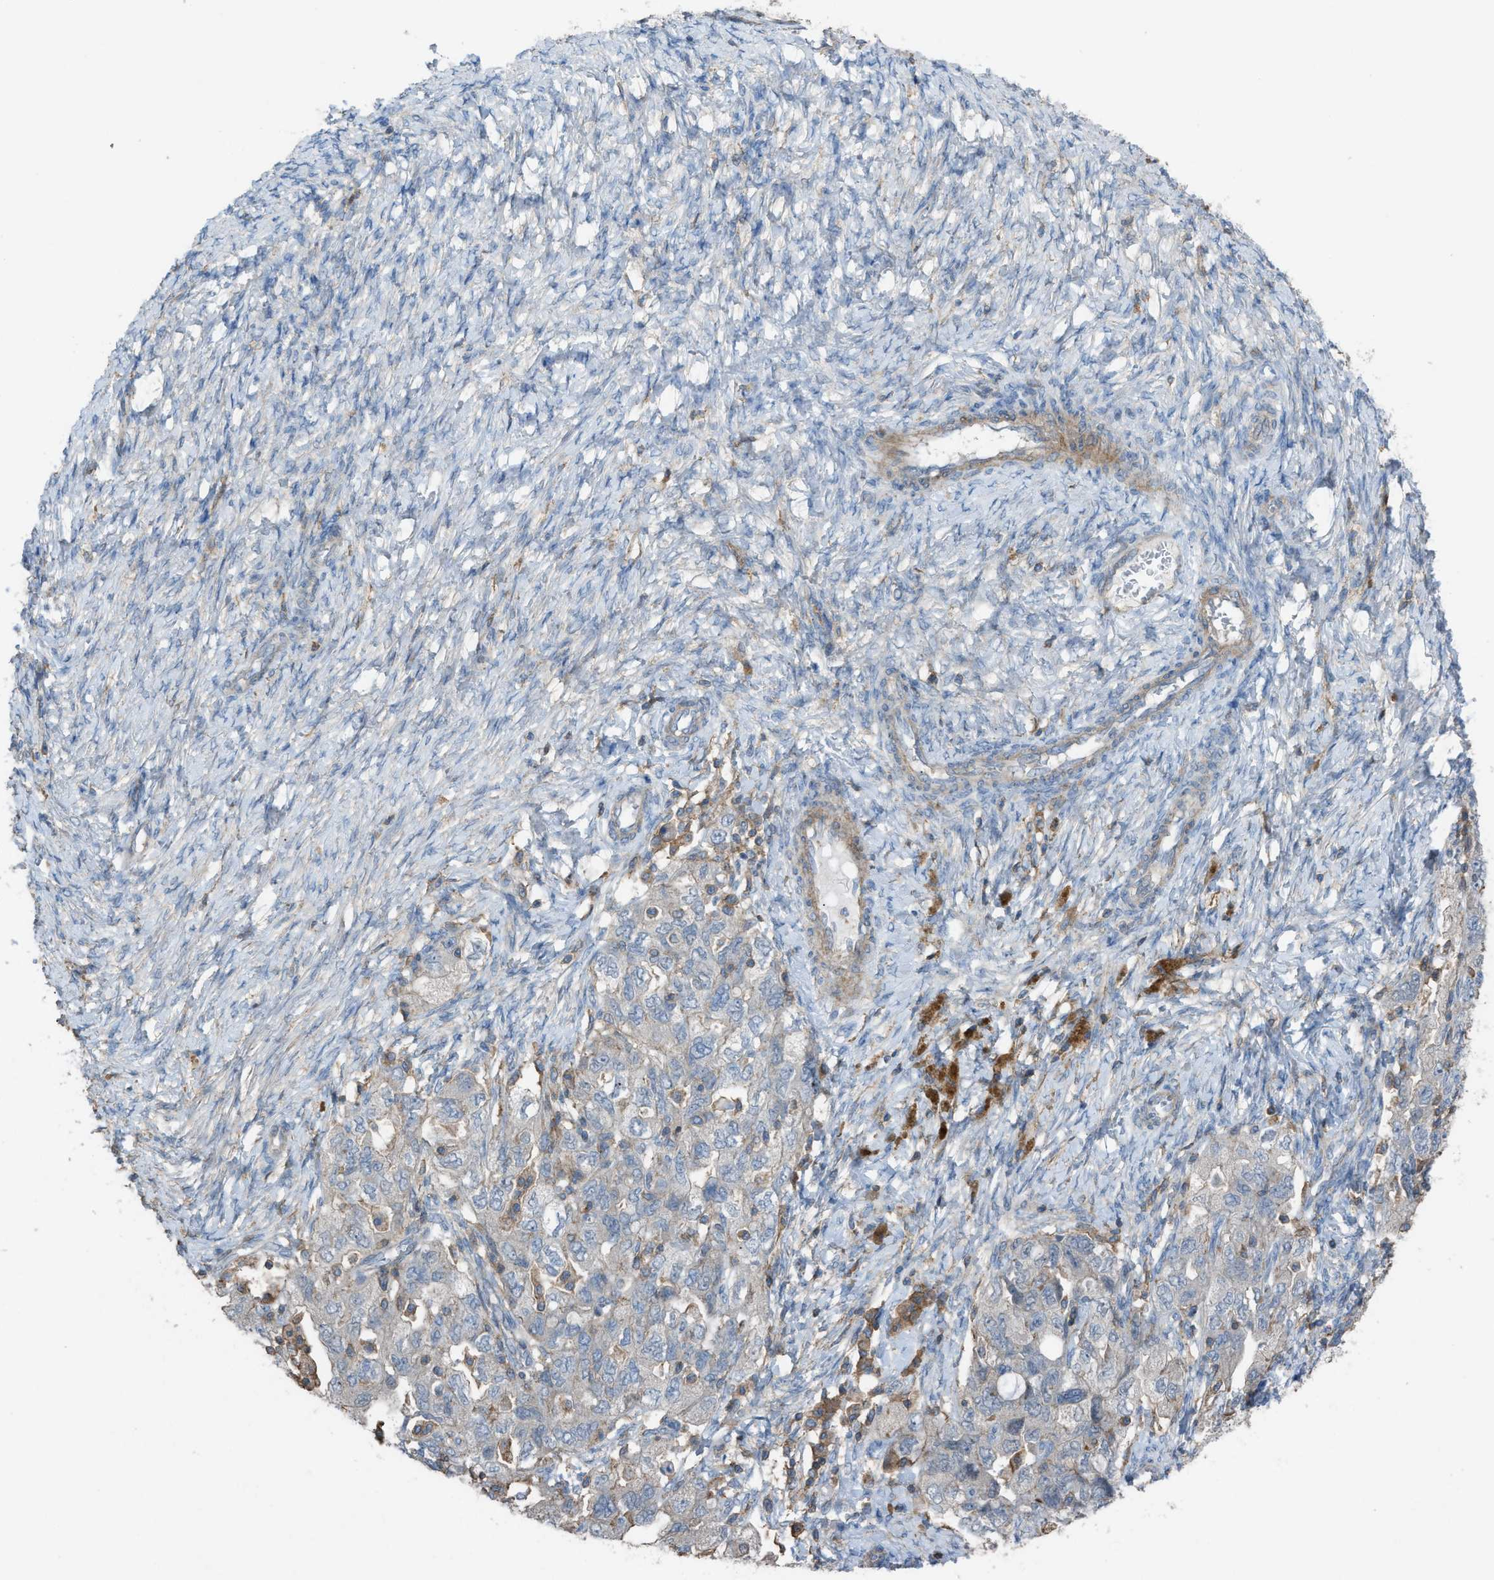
{"staining": {"intensity": "negative", "quantity": "none", "location": "none"}, "tissue": "ovarian cancer", "cell_type": "Tumor cells", "image_type": "cancer", "snomed": [{"axis": "morphology", "description": "Carcinoma, NOS"}, {"axis": "morphology", "description": "Cystadenocarcinoma, serous, NOS"}, {"axis": "topography", "description": "Ovary"}], "caption": "The micrograph reveals no significant expression in tumor cells of serous cystadenocarcinoma (ovarian).", "gene": "NCK2", "patient": {"sex": "female", "age": 69}}